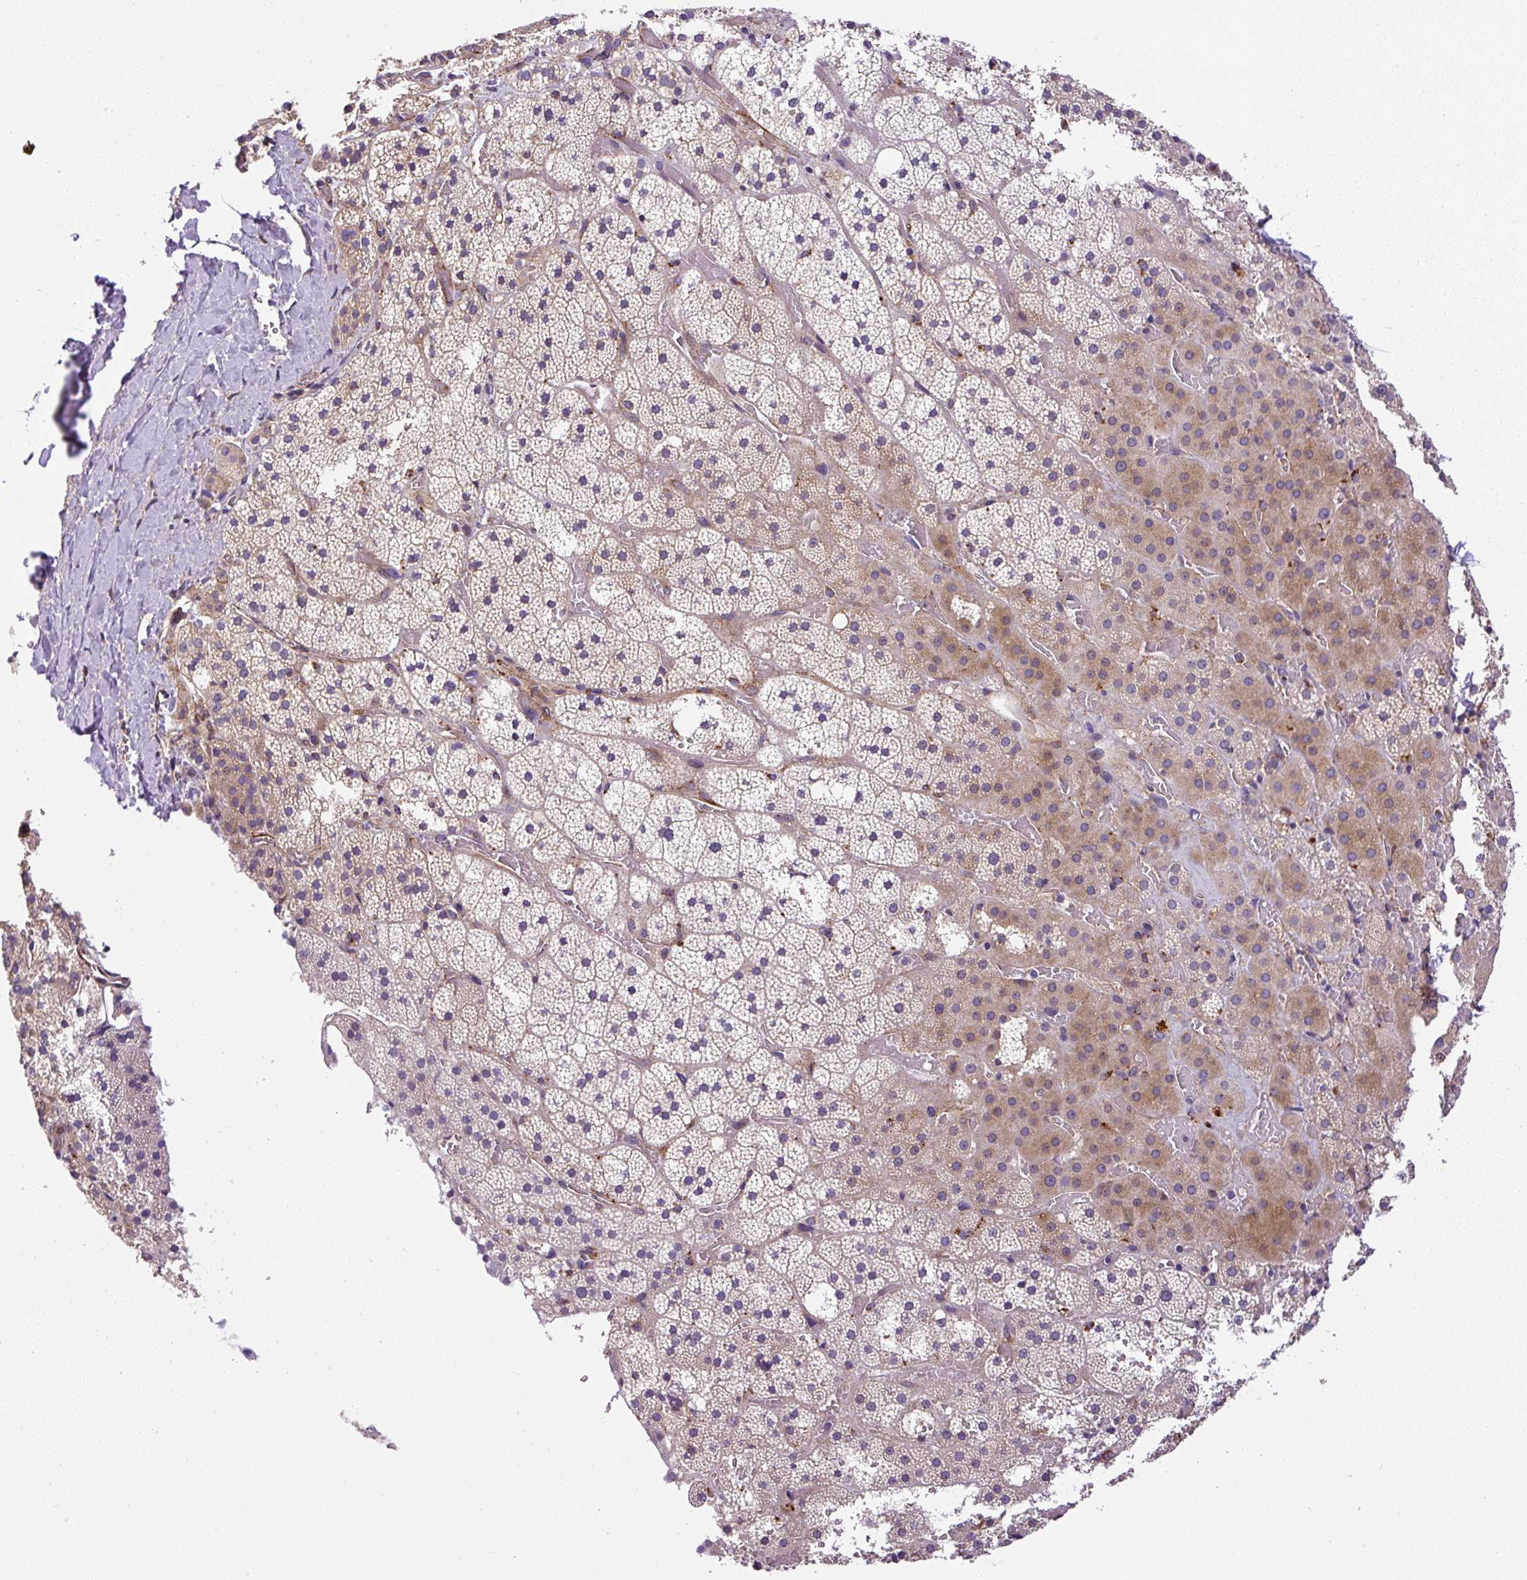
{"staining": {"intensity": "moderate", "quantity": "25%-75%", "location": "cytoplasmic/membranous,nuclear"}, "tissue": "adrenal gland", "cell_type": "Glandular cells", "image_type": "normal", "snomed": [{"axis": "morphology", "description": "Normal tissue, NOS"}, {"axis": "topography", "description": "Adrenal gland"}], "caption": "A medium amount of moderate cytoplasmic/membranous,nuclear staining is present in about 25%-75% of glandular cells in normal adrenal gland. (DAB = brown stain, brightfield microscopy at high magnification).", "gene": "RNF170", "patient": {"sex": "male", "age": 53}}